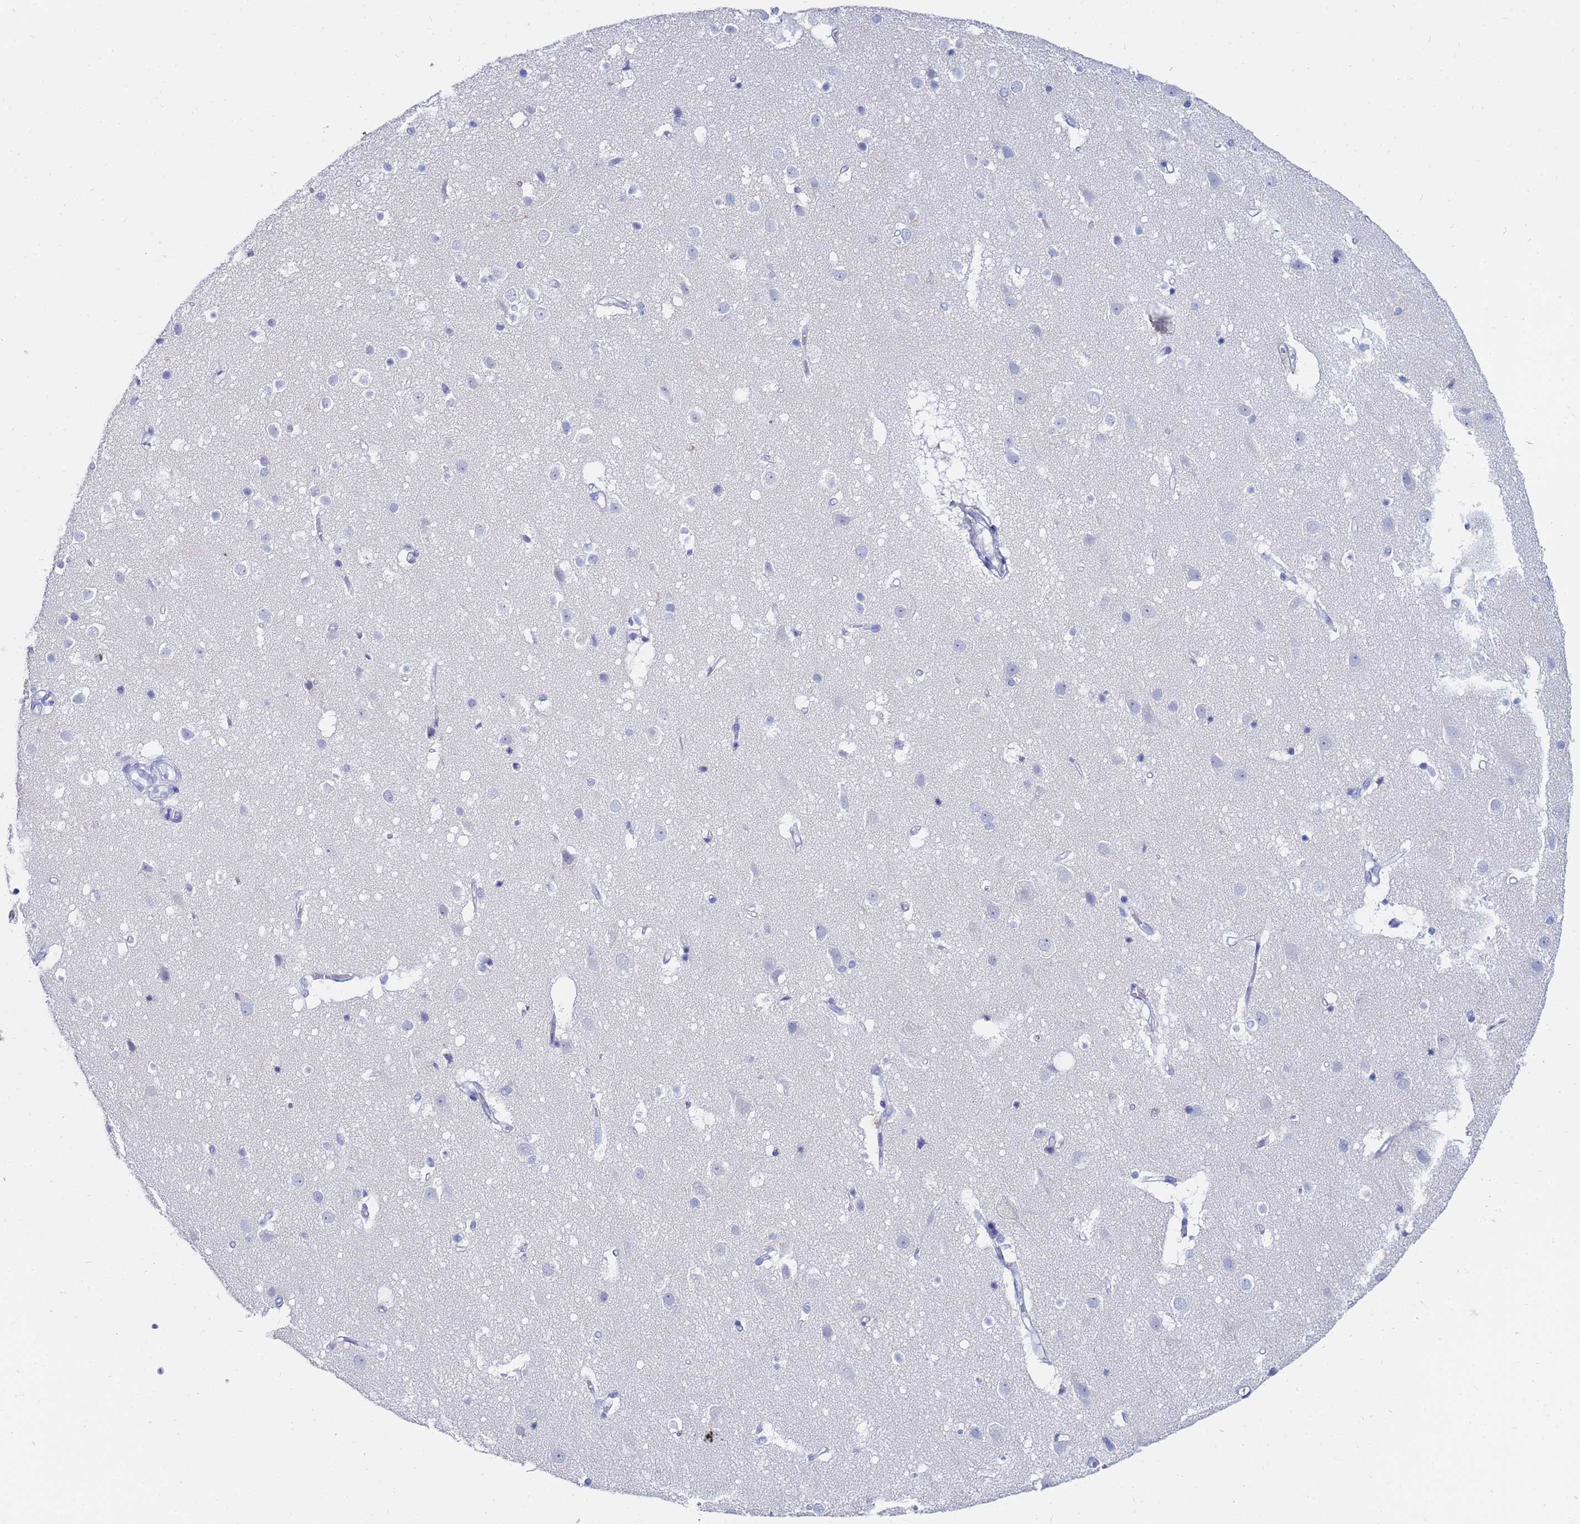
{"staining": {"intensity": "negative", "quantity": "none", "location": "none"}, "tissue": "cerebral cortex", "cell_type": "Endothelial cells", "image_type": "normal", "snomed": [{"axis": "morphology", "description": "Normal tissue, NOS"}, {"axis": "topography", "description": "Cerebral cortex"}], "caption": "The immunohistochemistry (IHC) image has no significant expression in endothelial cells of cerebral cortex. The staining is performed using DAB (3,3'-diaminobenzidine) brown chromogen with nuclei counter-stained in using hematoxylin.", "gene": "C2orf72", "patient": {"sex": "male", "age": 54}}